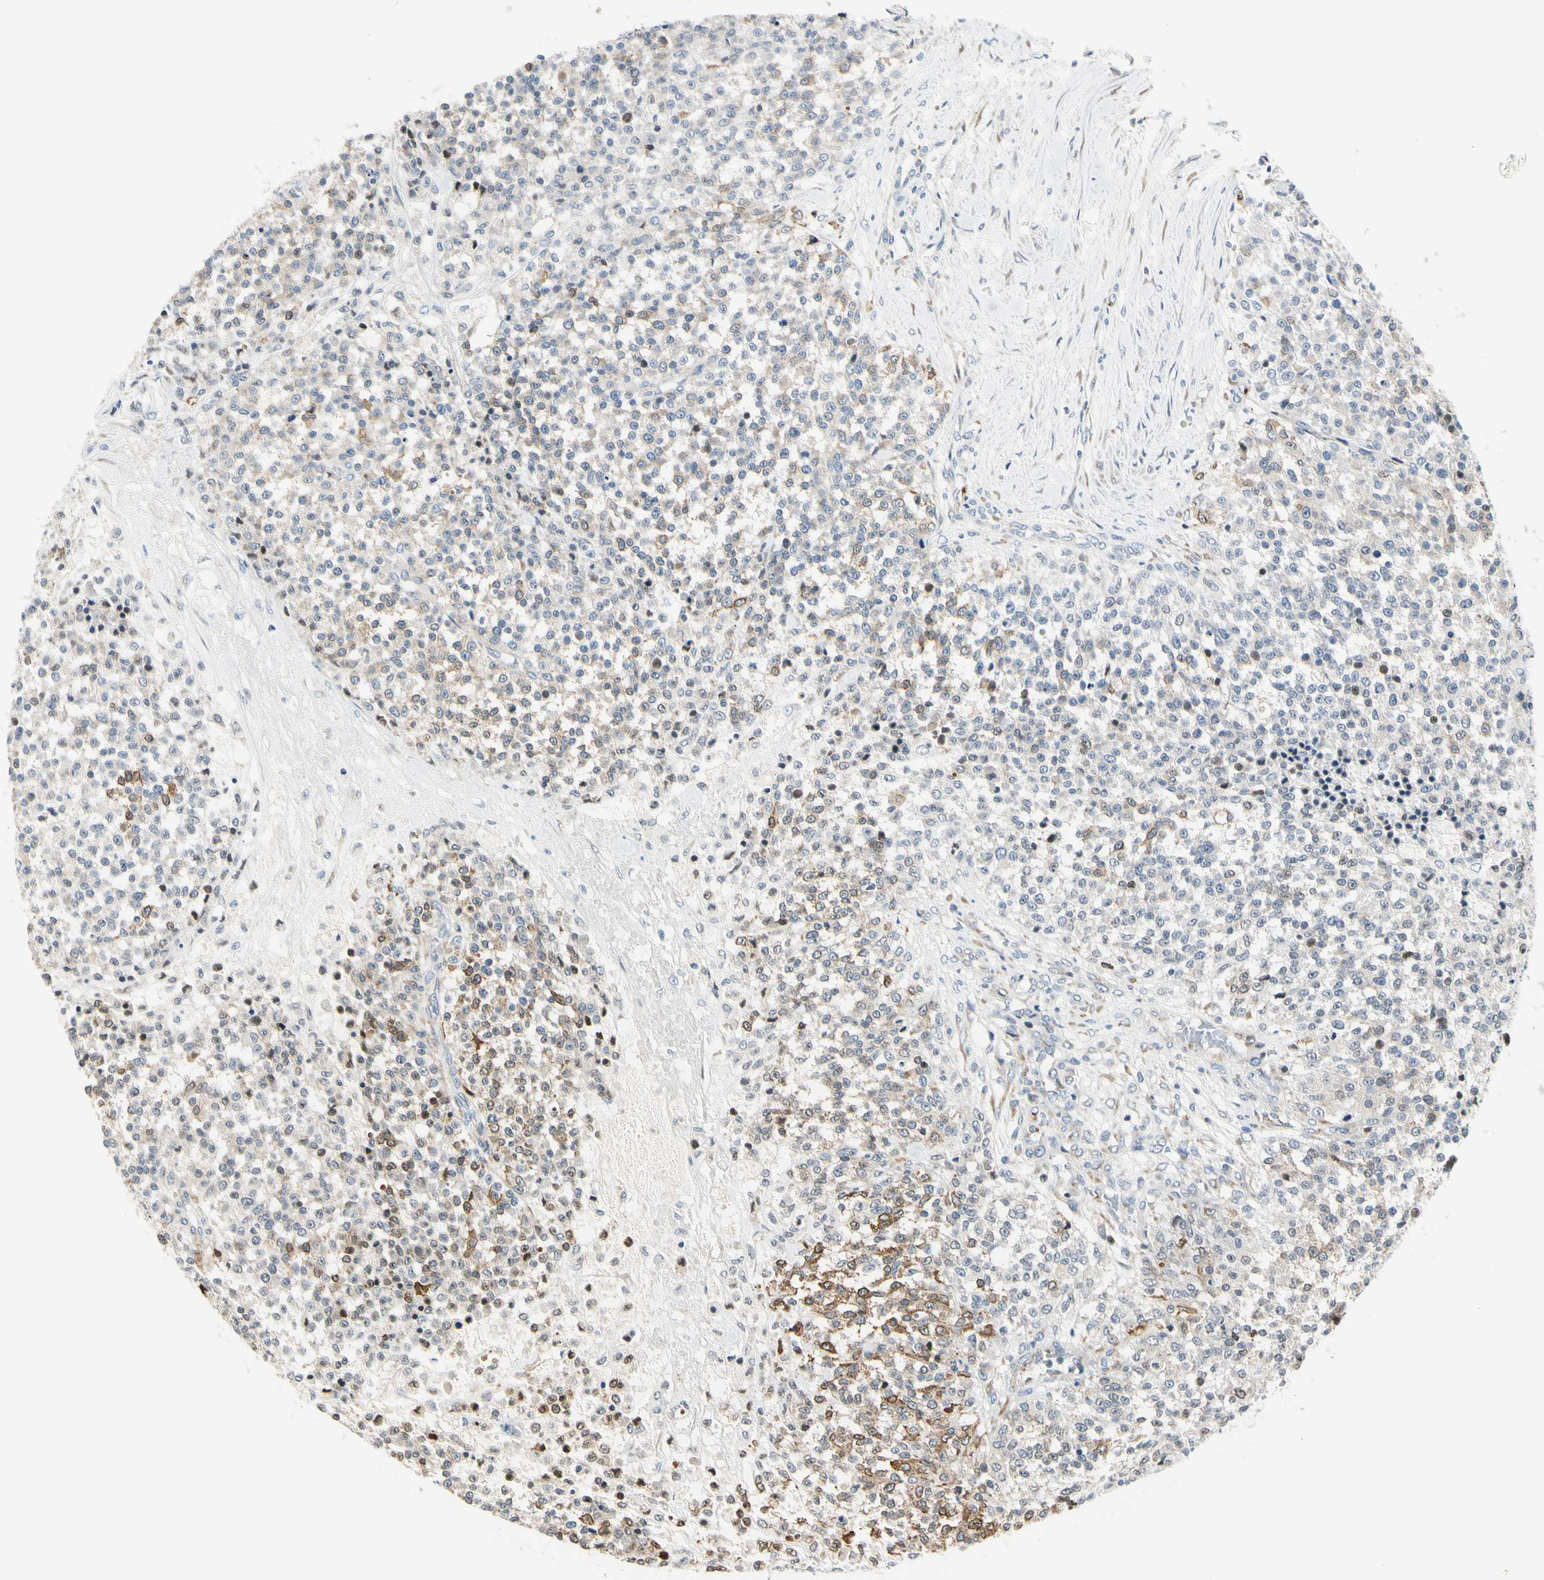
{"staining": {"intensity": "weak", "quantity": "25%-75%", "location": "cytoplasmic/membranous,nuclear"}, "tissue": "testis cancer", "cell_type": "Tumor cells", "image_type": "cancer", "snomed": [{"axis": "morphology", "description": "Seminoma, NOS"}, {"axis": "topography", "description": "Testis"}], "caption": "Immunohistochemistry (IHC) of testis seminoma displays low levels of weak cytoplasmic/membranous and nuclear positivity in approximately 25%-75% of tumor cells.", "gene": "NPDC1", "patient": {"sex": "male", "age": 59}}